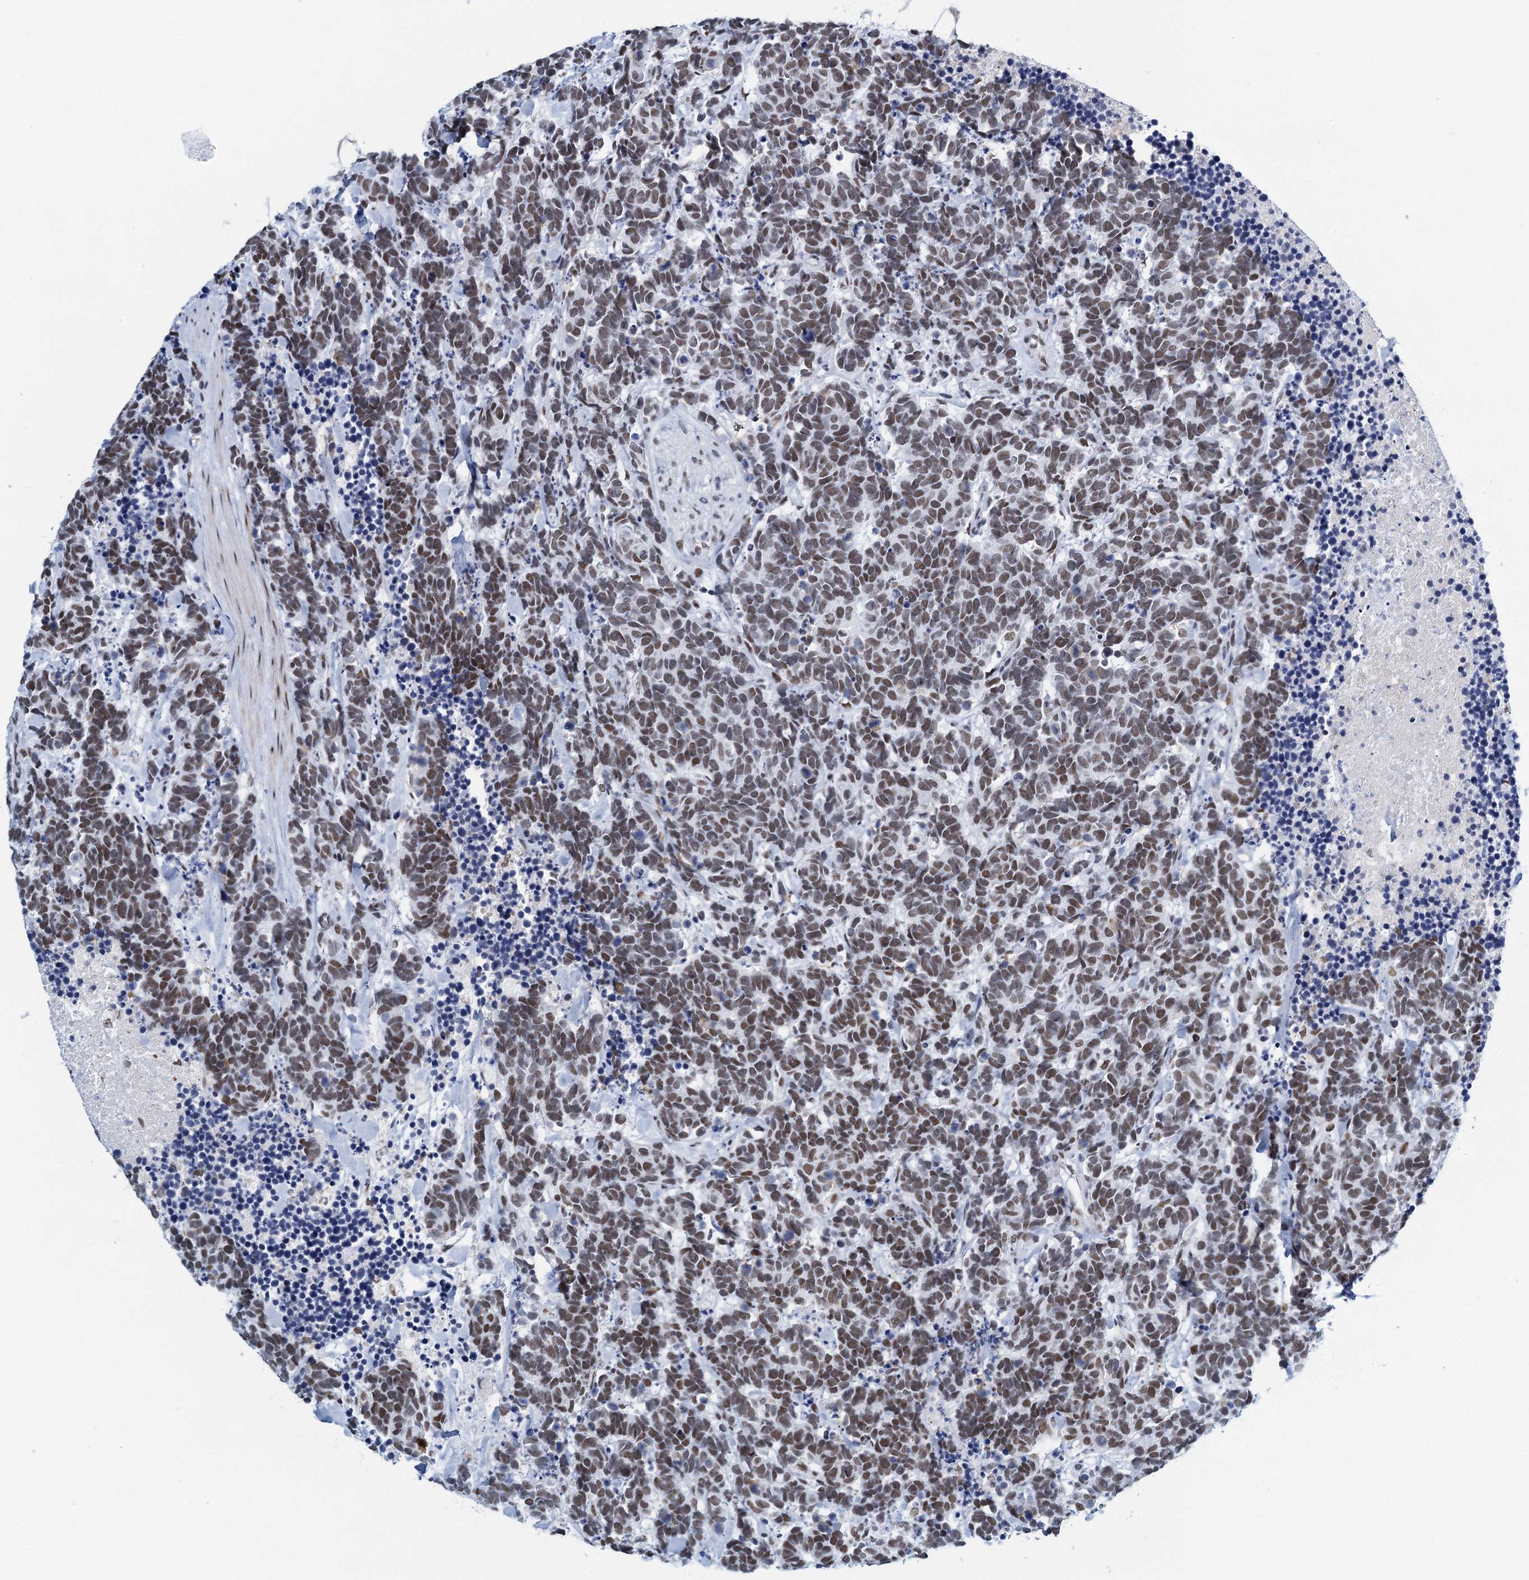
{"staining": {"intensity": "moderate", "quantity": ">75%", "location": "nuclear"}, "tissue": "carcinoid", "cell_type": "Tumor cells", "image_type": "cancer", "snomed": [{"axis": "morphology", "description": "Carcinoma, NOS"}, {"axis": "morphology", "description": "Carcinoid, malignant, NOS"}, {"axis": "topography", "description": "Prostate"}], "caption": "A brown stain highlights moderate nuclear expression of a protein in human carcinoid tumor cells.", "gene": "HNRNPUL2", "patient": {"sex": "male", "age": 57}}